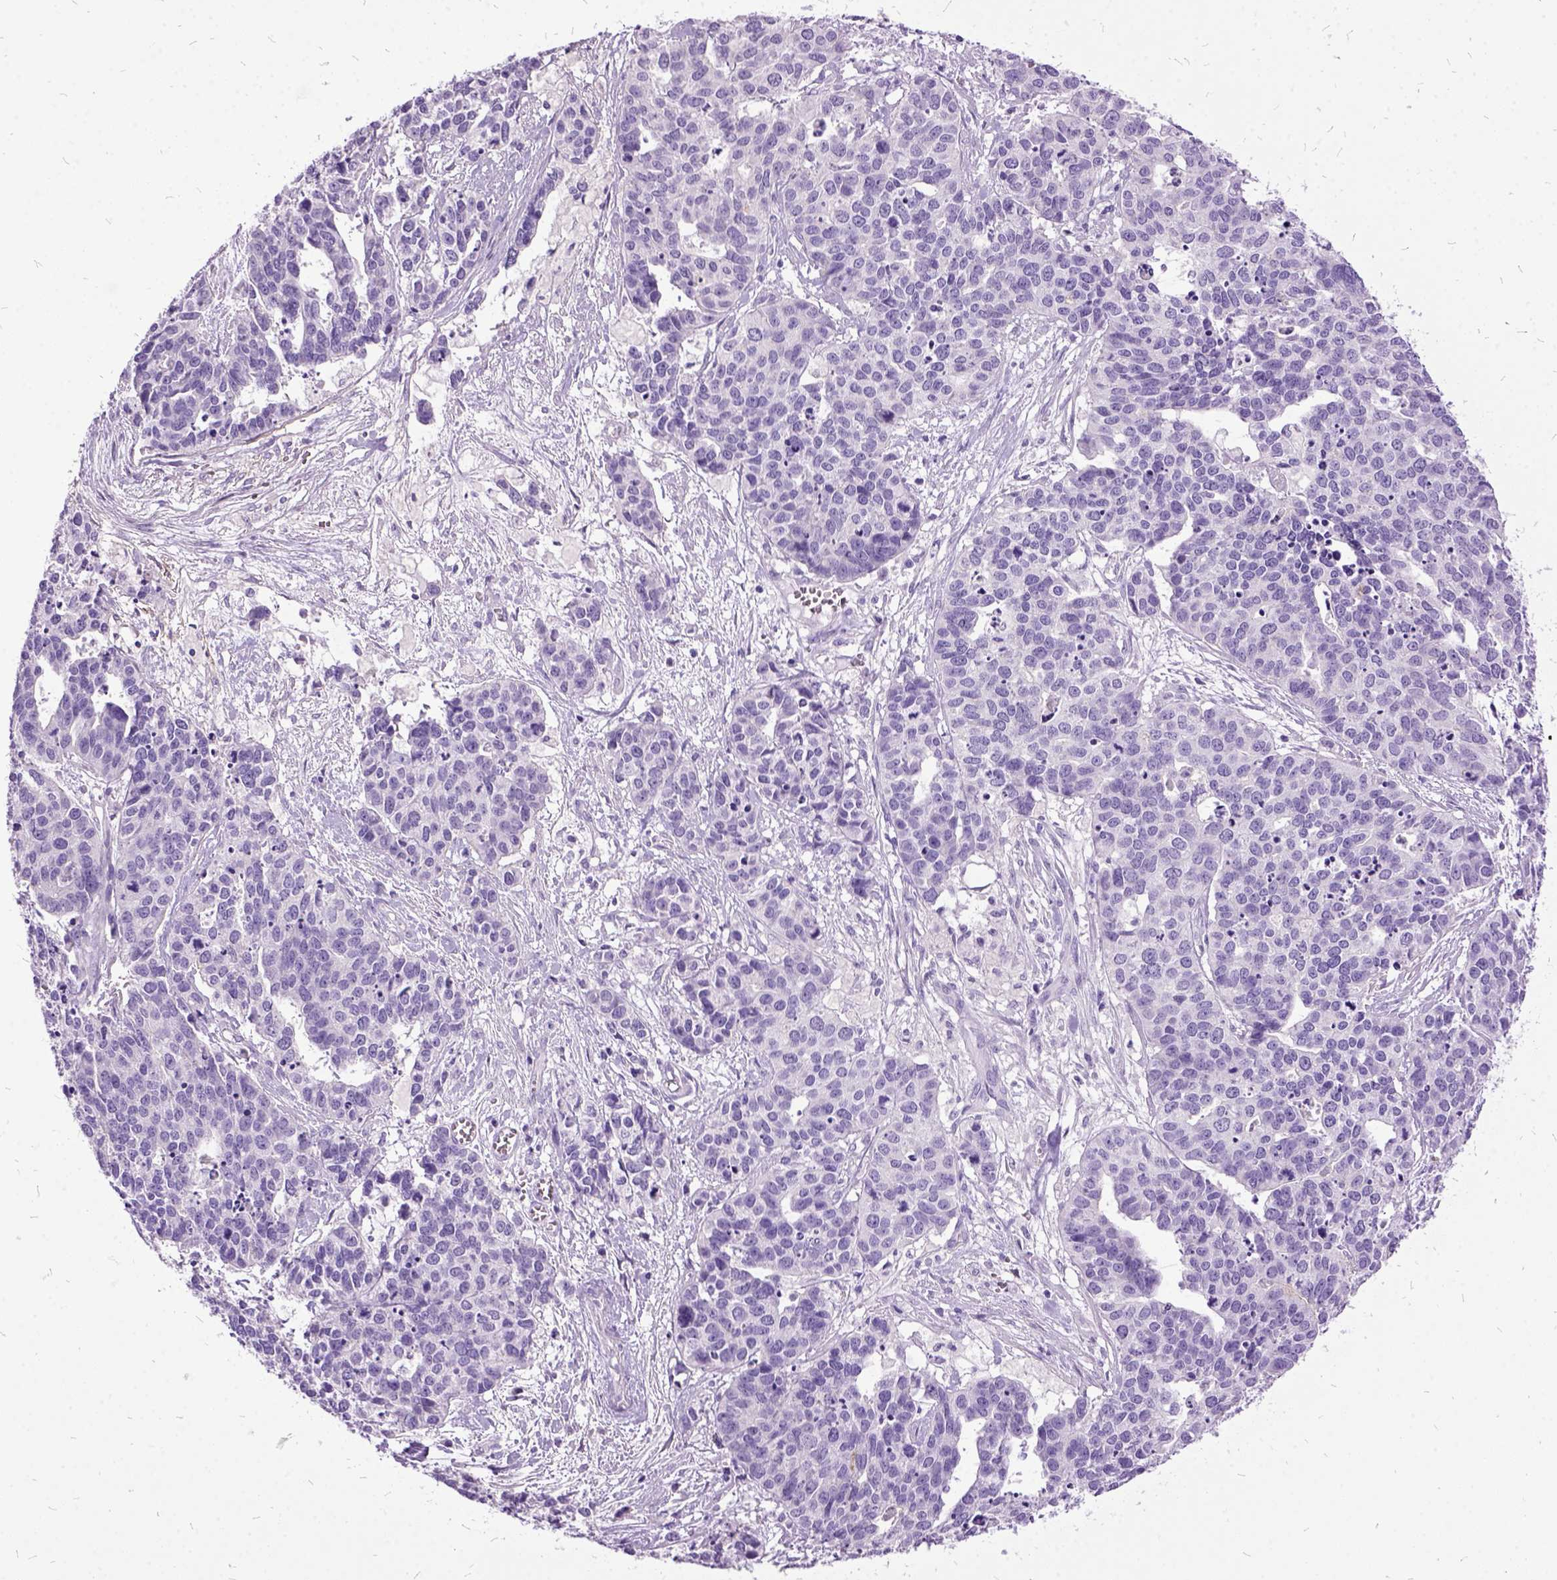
{"staining": {"intensity": "negative", "quantity": "none", "location": "none"}, "tissue": "ovarian cancer", "cell_type": "Tumor cells", "image_type": "cancer", "snomed": [{"axis": "morphology", "description": "Carcinoma, endometroid"}, {"axis": "topography", "description": "Ovary"}], "caption": "There is no significant positivity in tumor cells of endometroid carcinoma (ovarian).", "gene": "MME", "patient": {"sex": "female", "age": 65}}